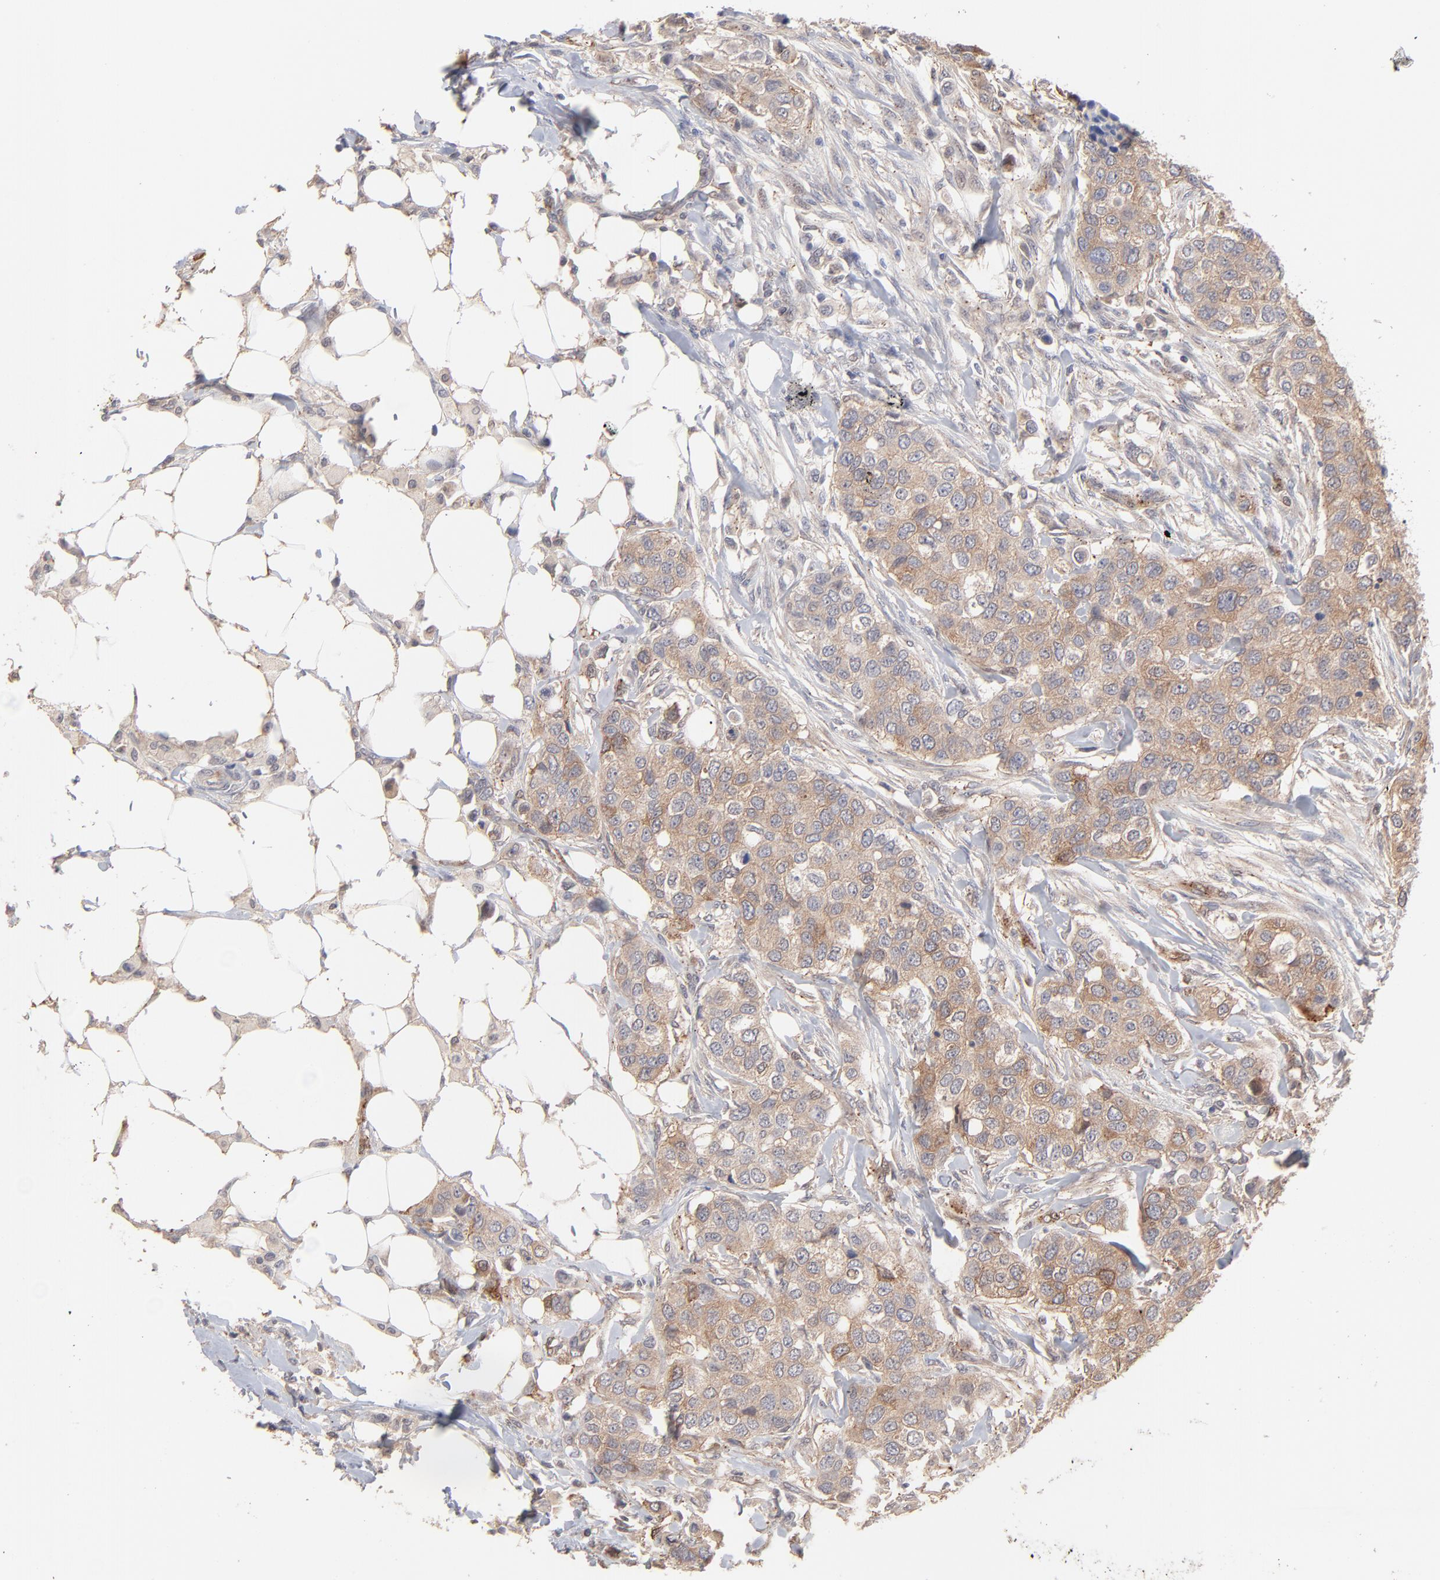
{"staining": {"intensity": "moderate", "quantity": ">75%", "location": "cytoplasmic/membranous"}, "tissue": "breast cancer", "cell_type": "Tumor cells", "image_type": "cancer", "snomed": [{"axis": "morphology", "description": "Normal tissue, NOS"}, {"axis": "morphology", "description": "Duct carcinoma"}, {"axis": "topography", "description": "Breast"}], "caption": "DAB (3,3'-diaminobenzidine) immunohistochemical staining of breast invasive ductal carcinoma demonstrates moderate cytoplasmic/membranous protein expression in about >75% of tumor cells. (brown staining indicates protein expression, while blue staining denotes nuclei).", "gene": "IVNS1ABP", "patient": {"sex": "female", "age": 49}}